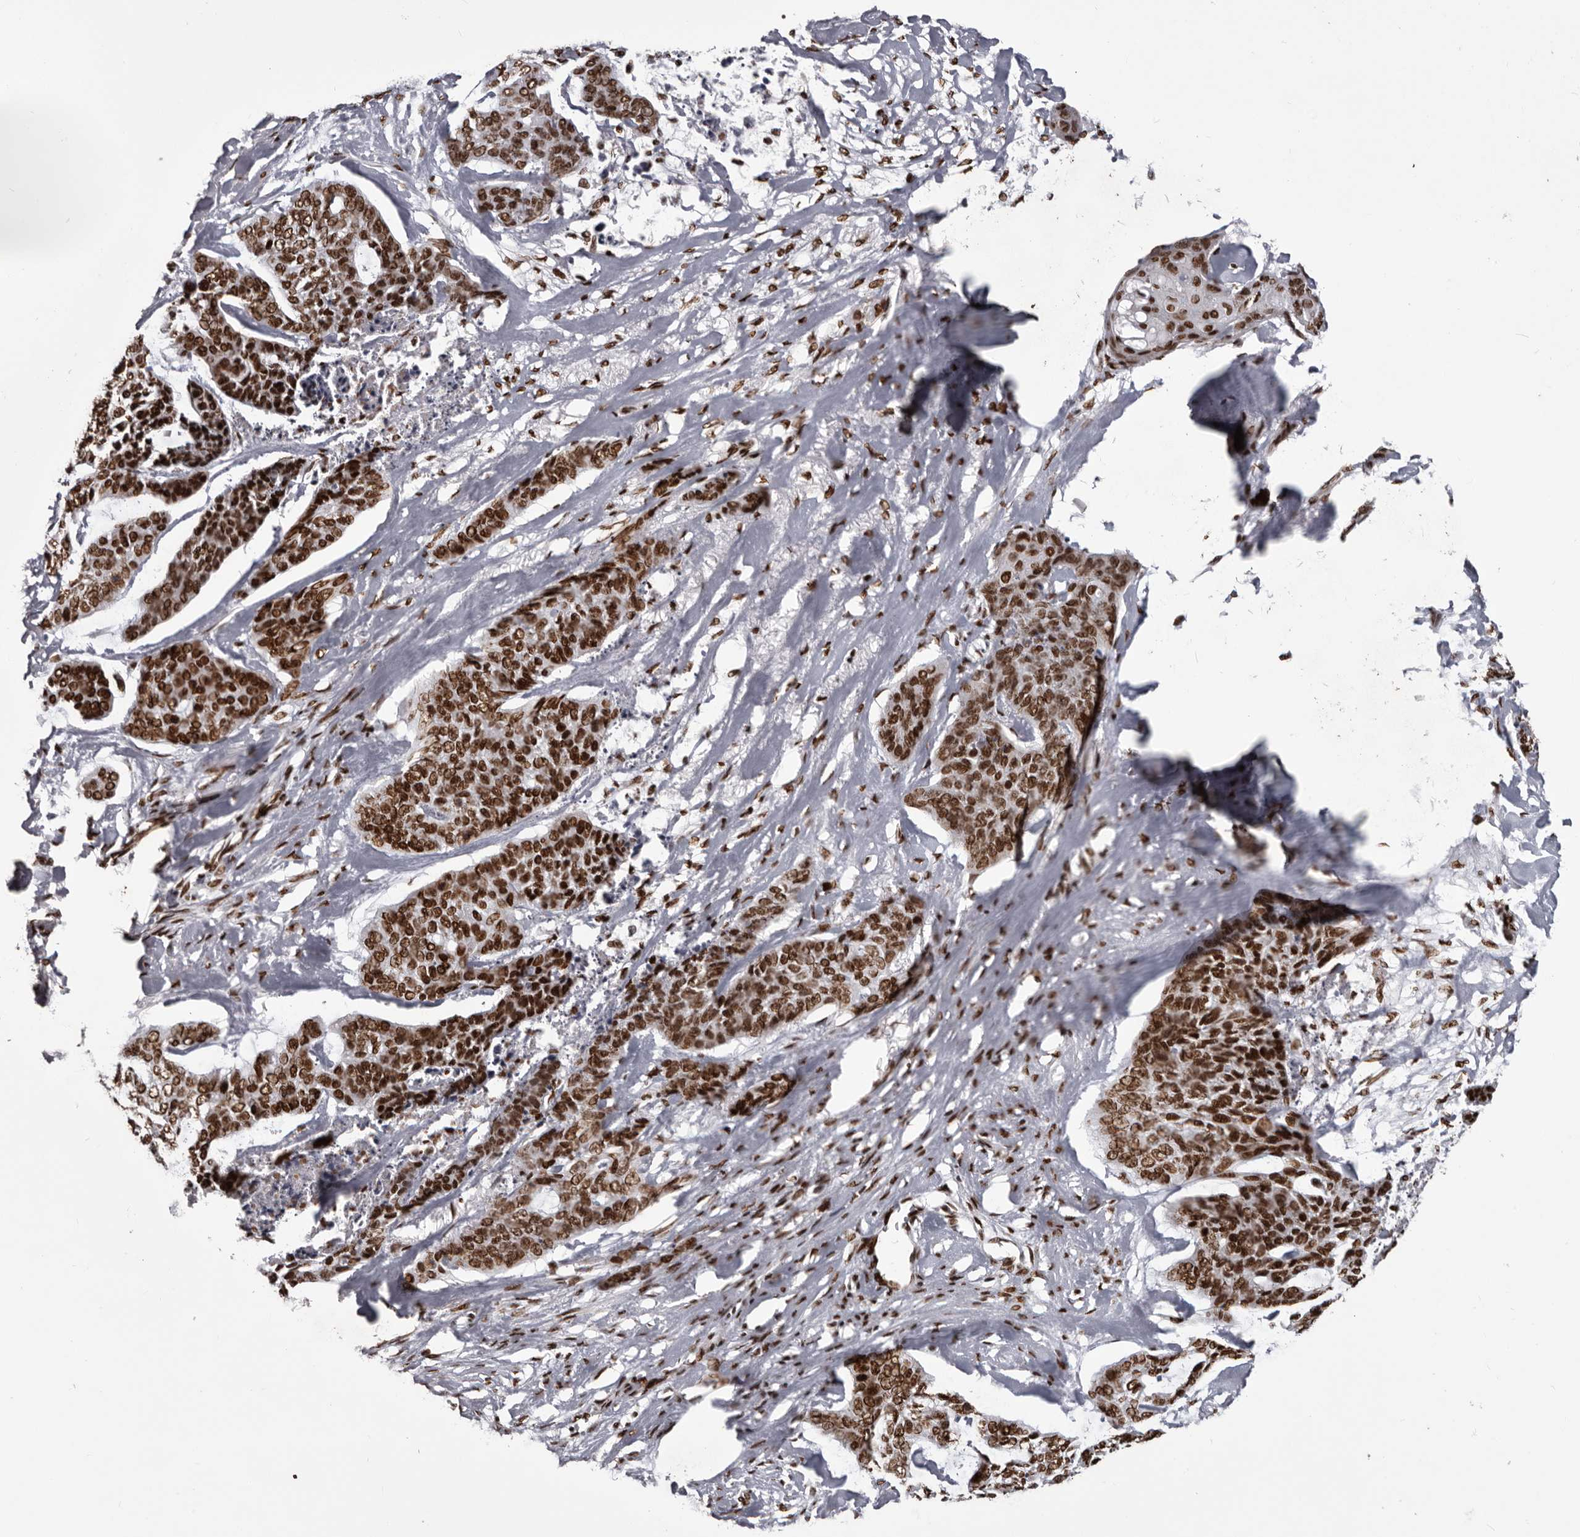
{"staining": {"intensity": "strong", "quantity": ">75%", "location": "nuclear"}, "tissue": "skin cancer", "cell_type": "Tumor cells", "image_type": "cancer", "snomed": [{"axis": "morphology", "description": "Basal cell carcinoma"}, {"axis": "topography", "description": "Skin"}], "caption": "This is an image of immunohistochemistry (IHC) staining of skin basal cell carcinoma, which shows strong staining in the nuclear of tumor cells.", "gene": "NUMA1", "patient": {"sex": "female", "age": 64}}